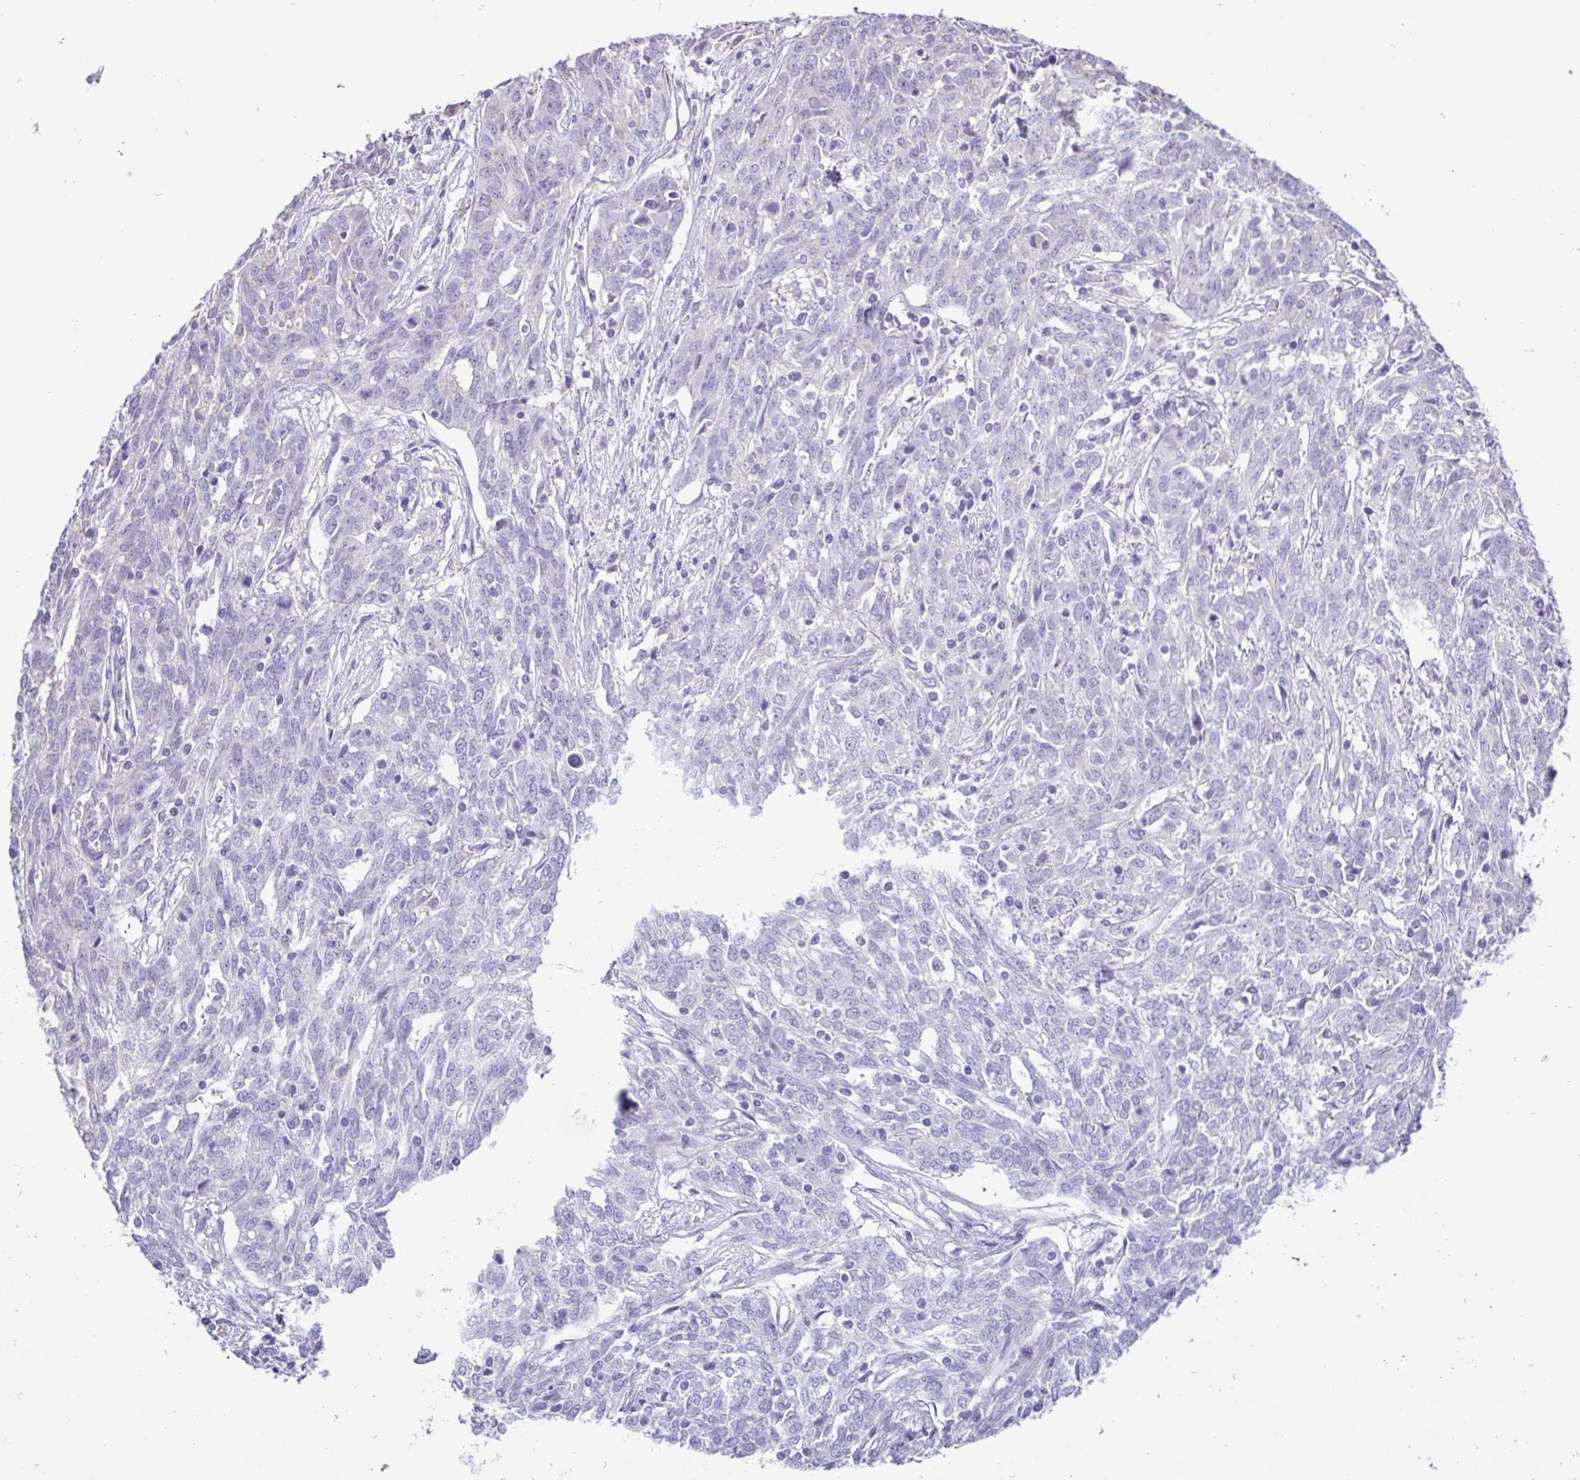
{"staining": {"intensity": "negative", "quantity": "none", "location": "none"}, "tissue": "ovarian cancer", "cell_type": "Tumor cells", "image_type": "cancer", "snomed": [{"axis": "morphology", "description": "Cystadenocarcinoma, serous, NOS"}, {"axis": "topography", "description": "Ovary"}], "caption": "The immunohistochemistry (IHC) image has no significant positivity in tumor cells of ovarian cancer (serous cystadenocarcinoma) tissue.", "gene": "CYP17A1", "patient": {"sex": "female", "age": 67}}